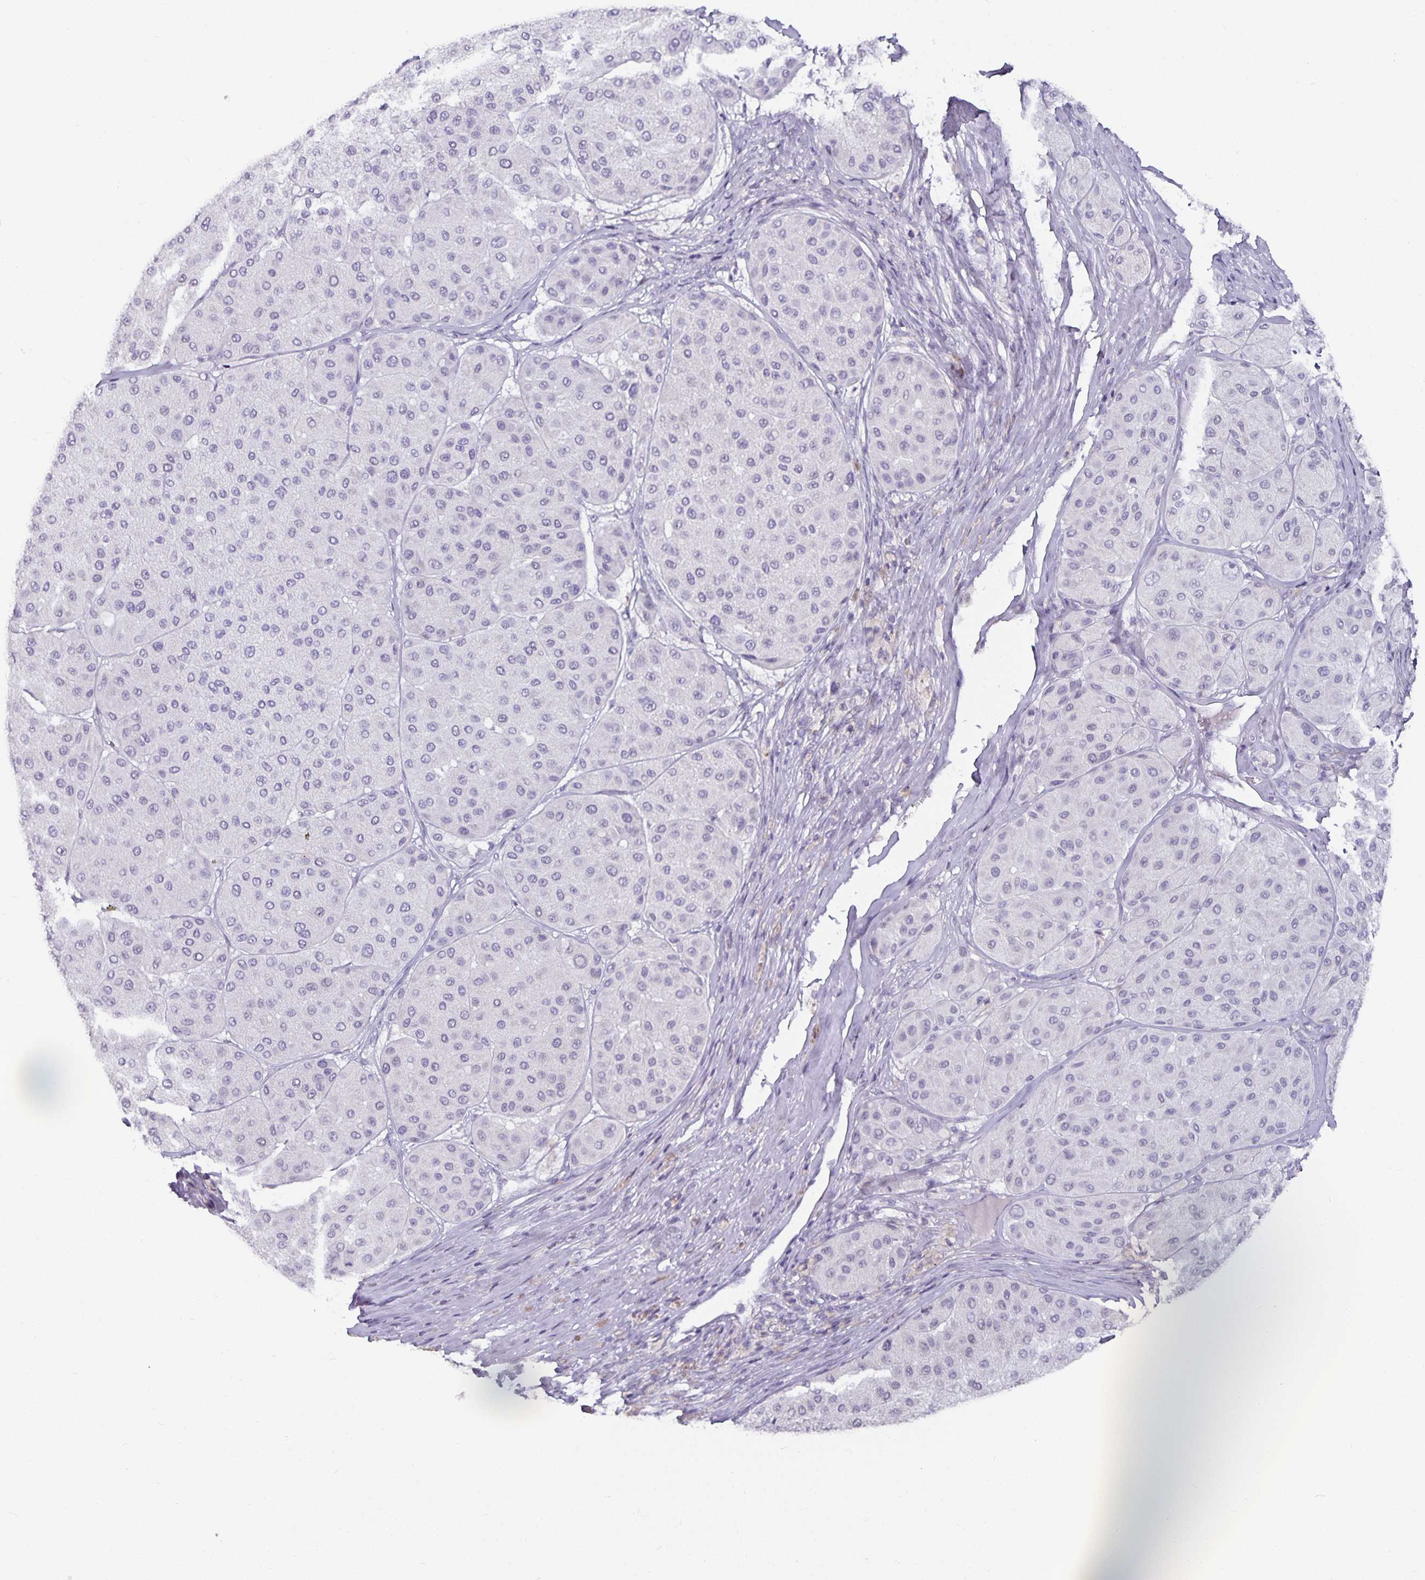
{"staining": {"intensity": "negative", "quantity": "none", "location": "none"}, "tissue": "melanoma", "cell_type": "Tumor cells", "image_type": "cancer", "snomed": [{"axis": "morphology", "description": "Malignant melanoma, Metastatic site"}, {"axis": "topography", "description": "Smooth muscle"}], "caption": "Malignant melanoma (metastatic site) stained for a protein using immunohistochemistry reveals no positivity tumor cells.", "gene": "CA12", "patient": {"sex": "male", "age": 41}}